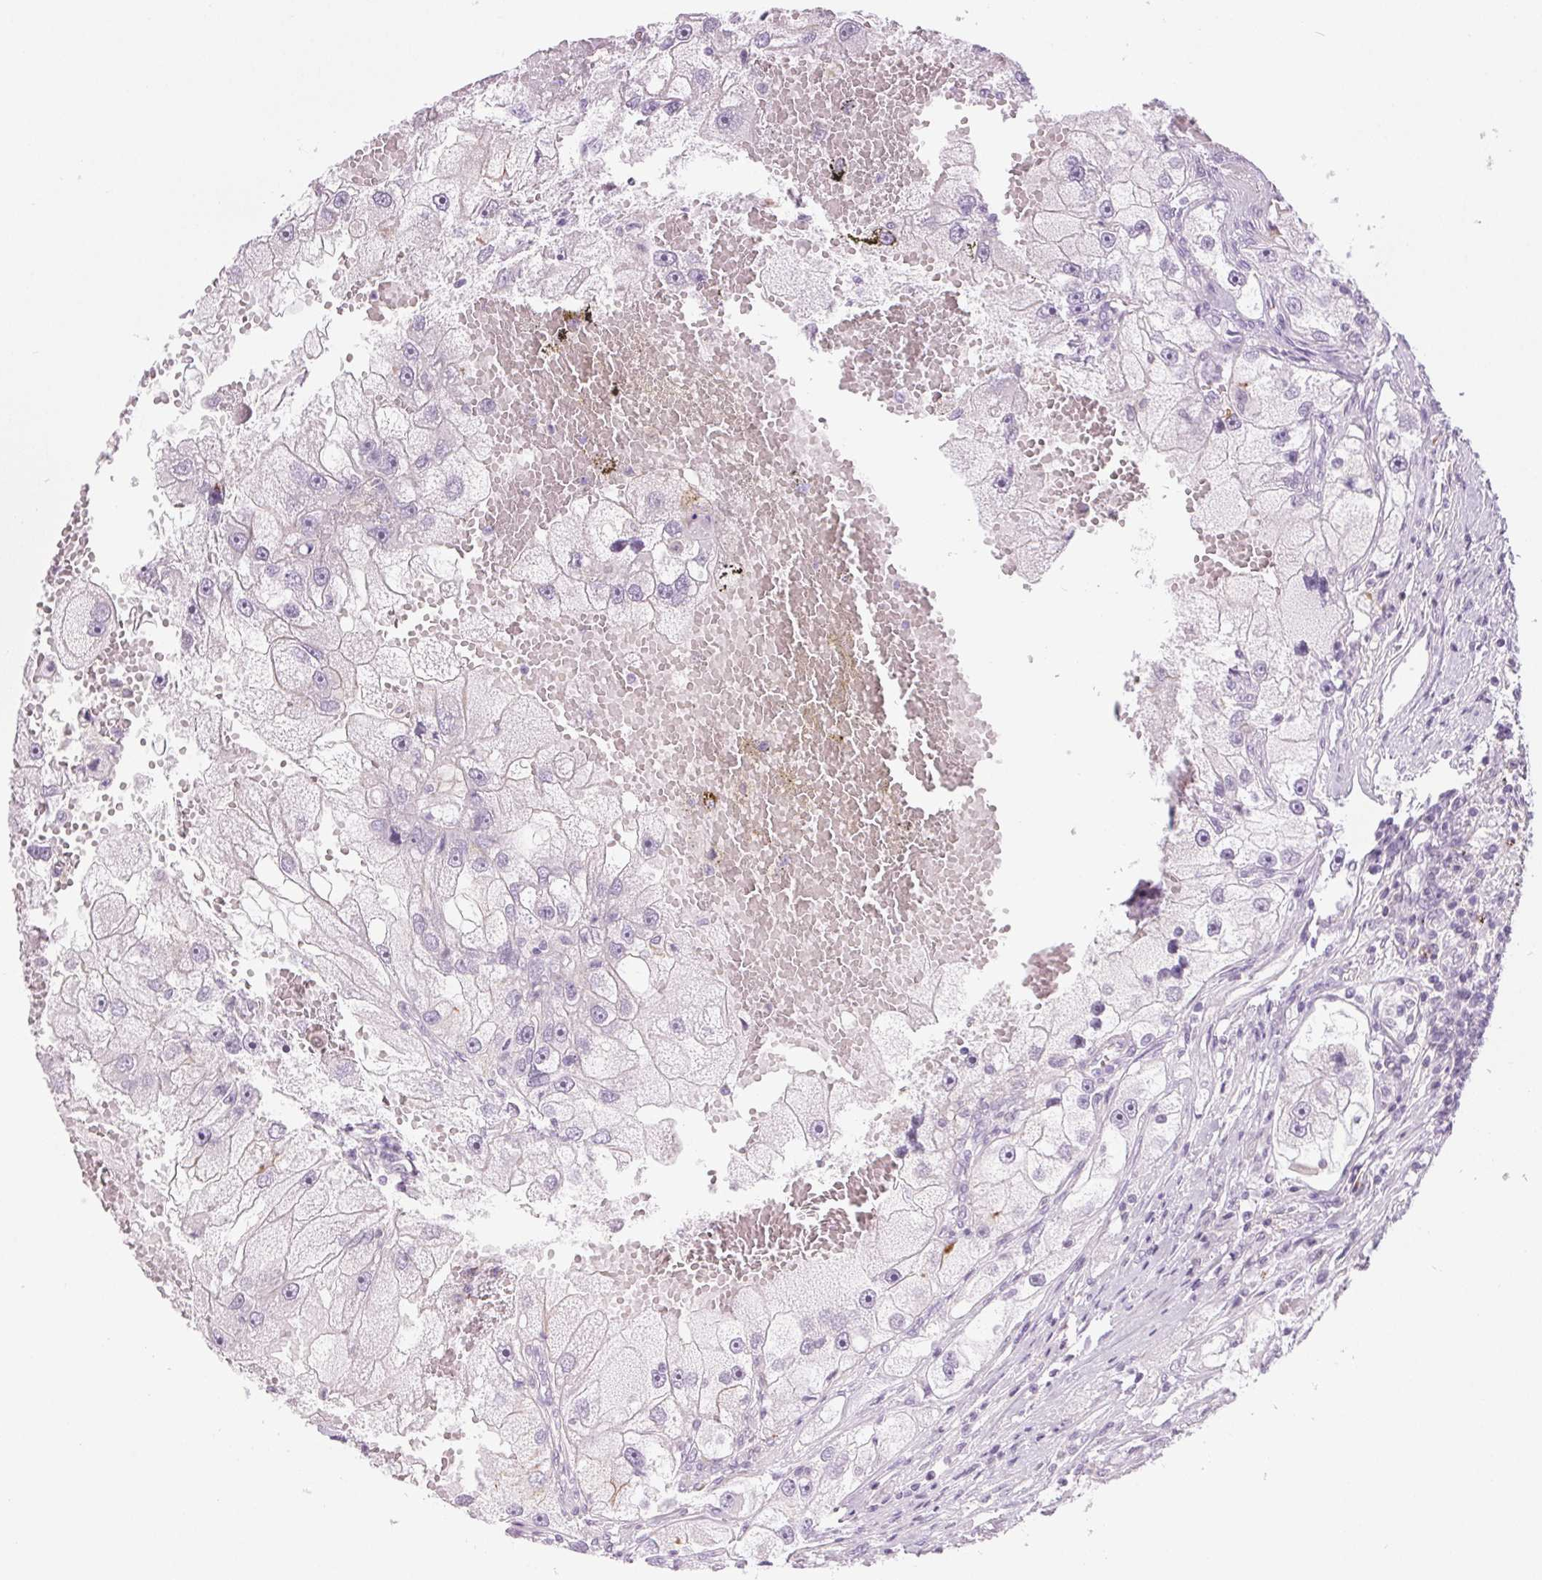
{"staining": {"intensity": "negative", "quantity": "none", "location": "none"}, "tissue": "renal cancer", "cell_type": "Tumor cells", "image_type": "cancer", "snomed": [{"axis": "morphology", "description": "Adenocarcinoma, NOS"}, {"axis": "topography", "description": "Kidney"}], "caption": "An immunohistochemistry (IHC) histopathology image of renal cancer is shown. There is no staining in tumor cells of renal cancer.", "gene": "SLC6A19", "patient": {"sex": "male", "age": 63}}